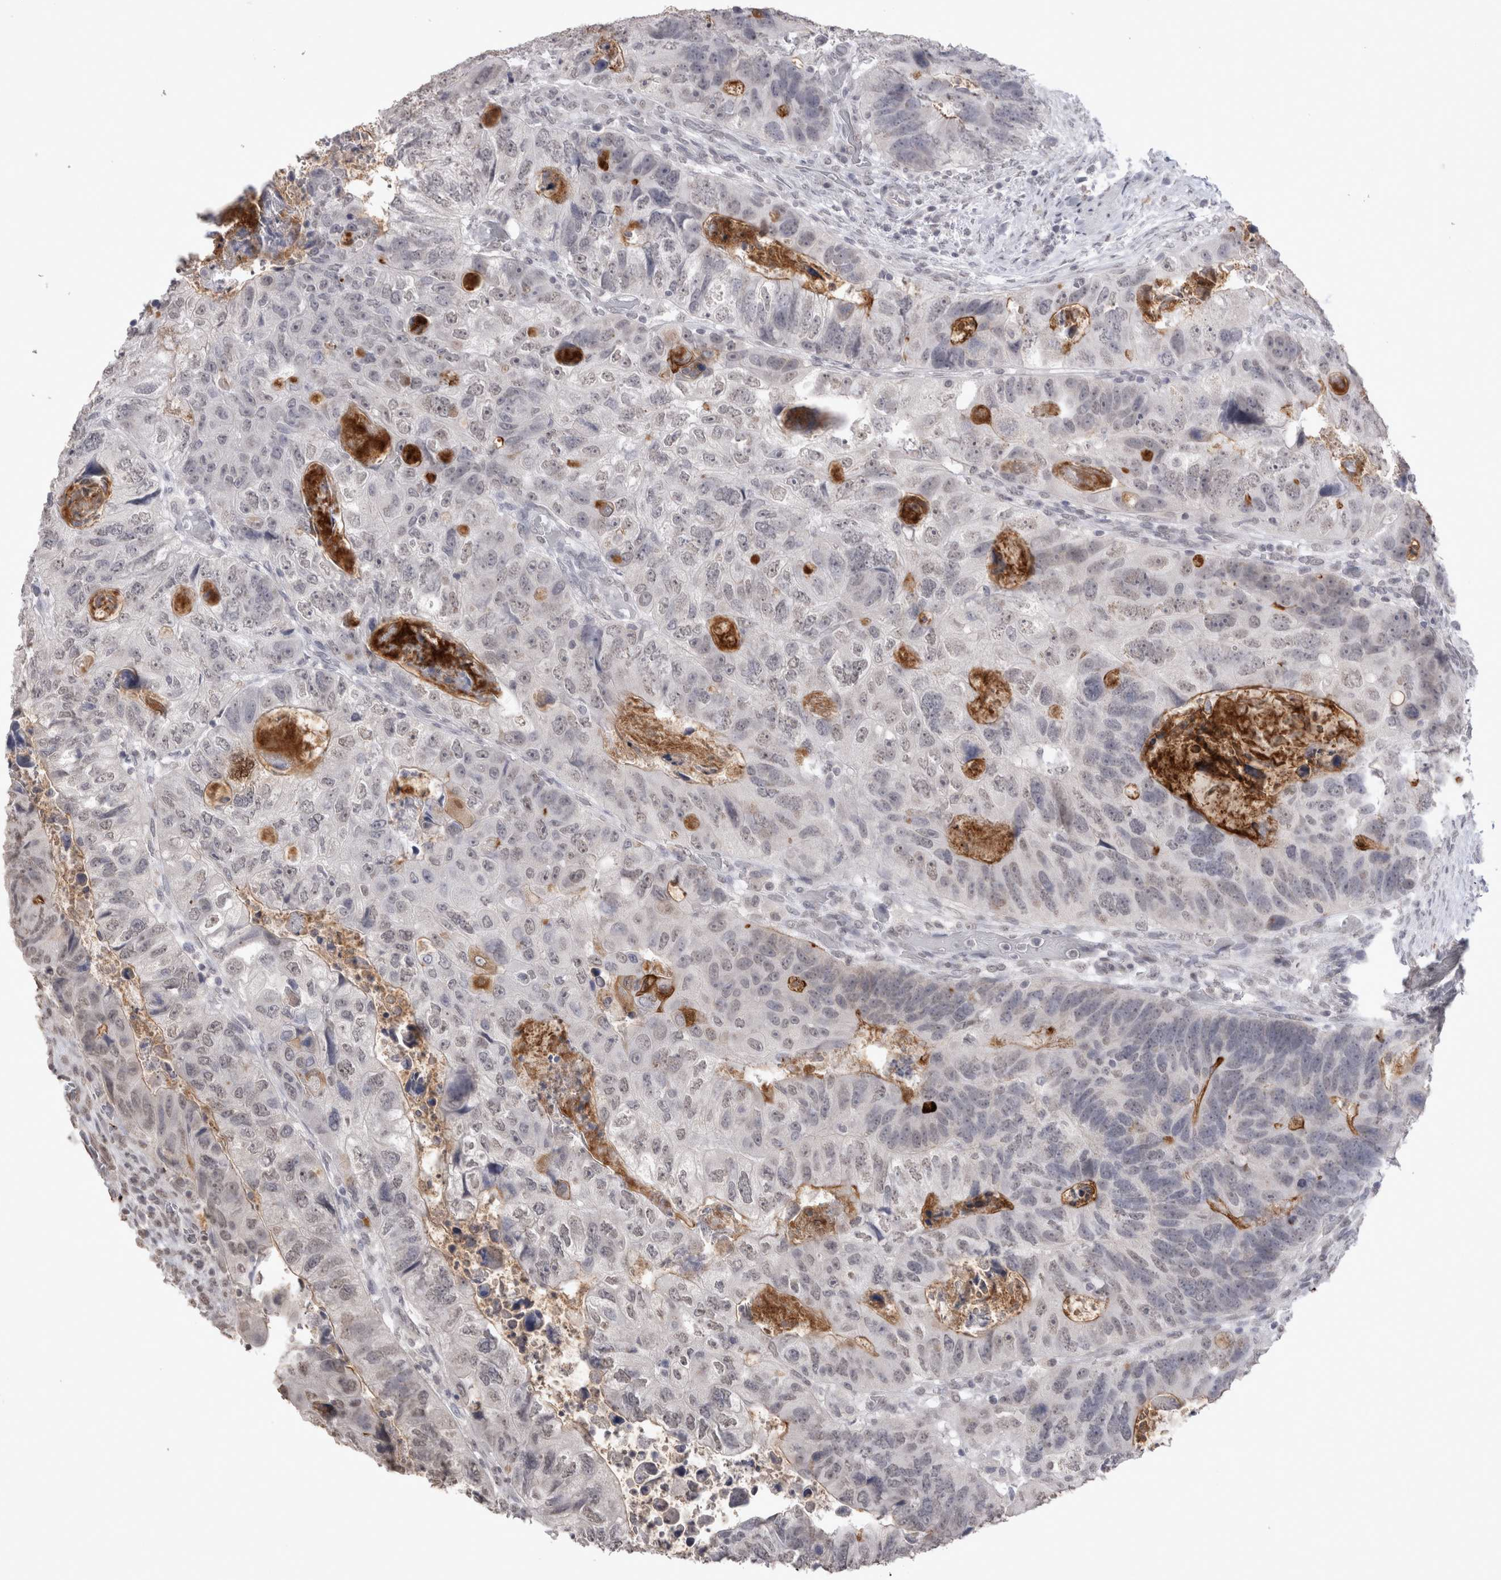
{"staining": {"intensity": "moderate", "quantity": "<25%", "location": "cytoplasmic/membranous"}, "tissue": "colorectal cancer", "cell_type": "Tumor cells", "image_type": "cancer", "snomed": [{"axis": "morphology", "description": "Adenocarcinoma, NOS"}, {"axis": "topography", "description": "Rectum"}], "caption": "This histopathology image reveals adenocarcinoma (colorectal) stained with IHC to label a protein in brown. The cytoplasmic/membranous of tumor cells show moderate positivity for the protein. Nuclei are counter-stained blue.", "gene": "DDX4", "patient": {"sex": "male", "age": 59}}